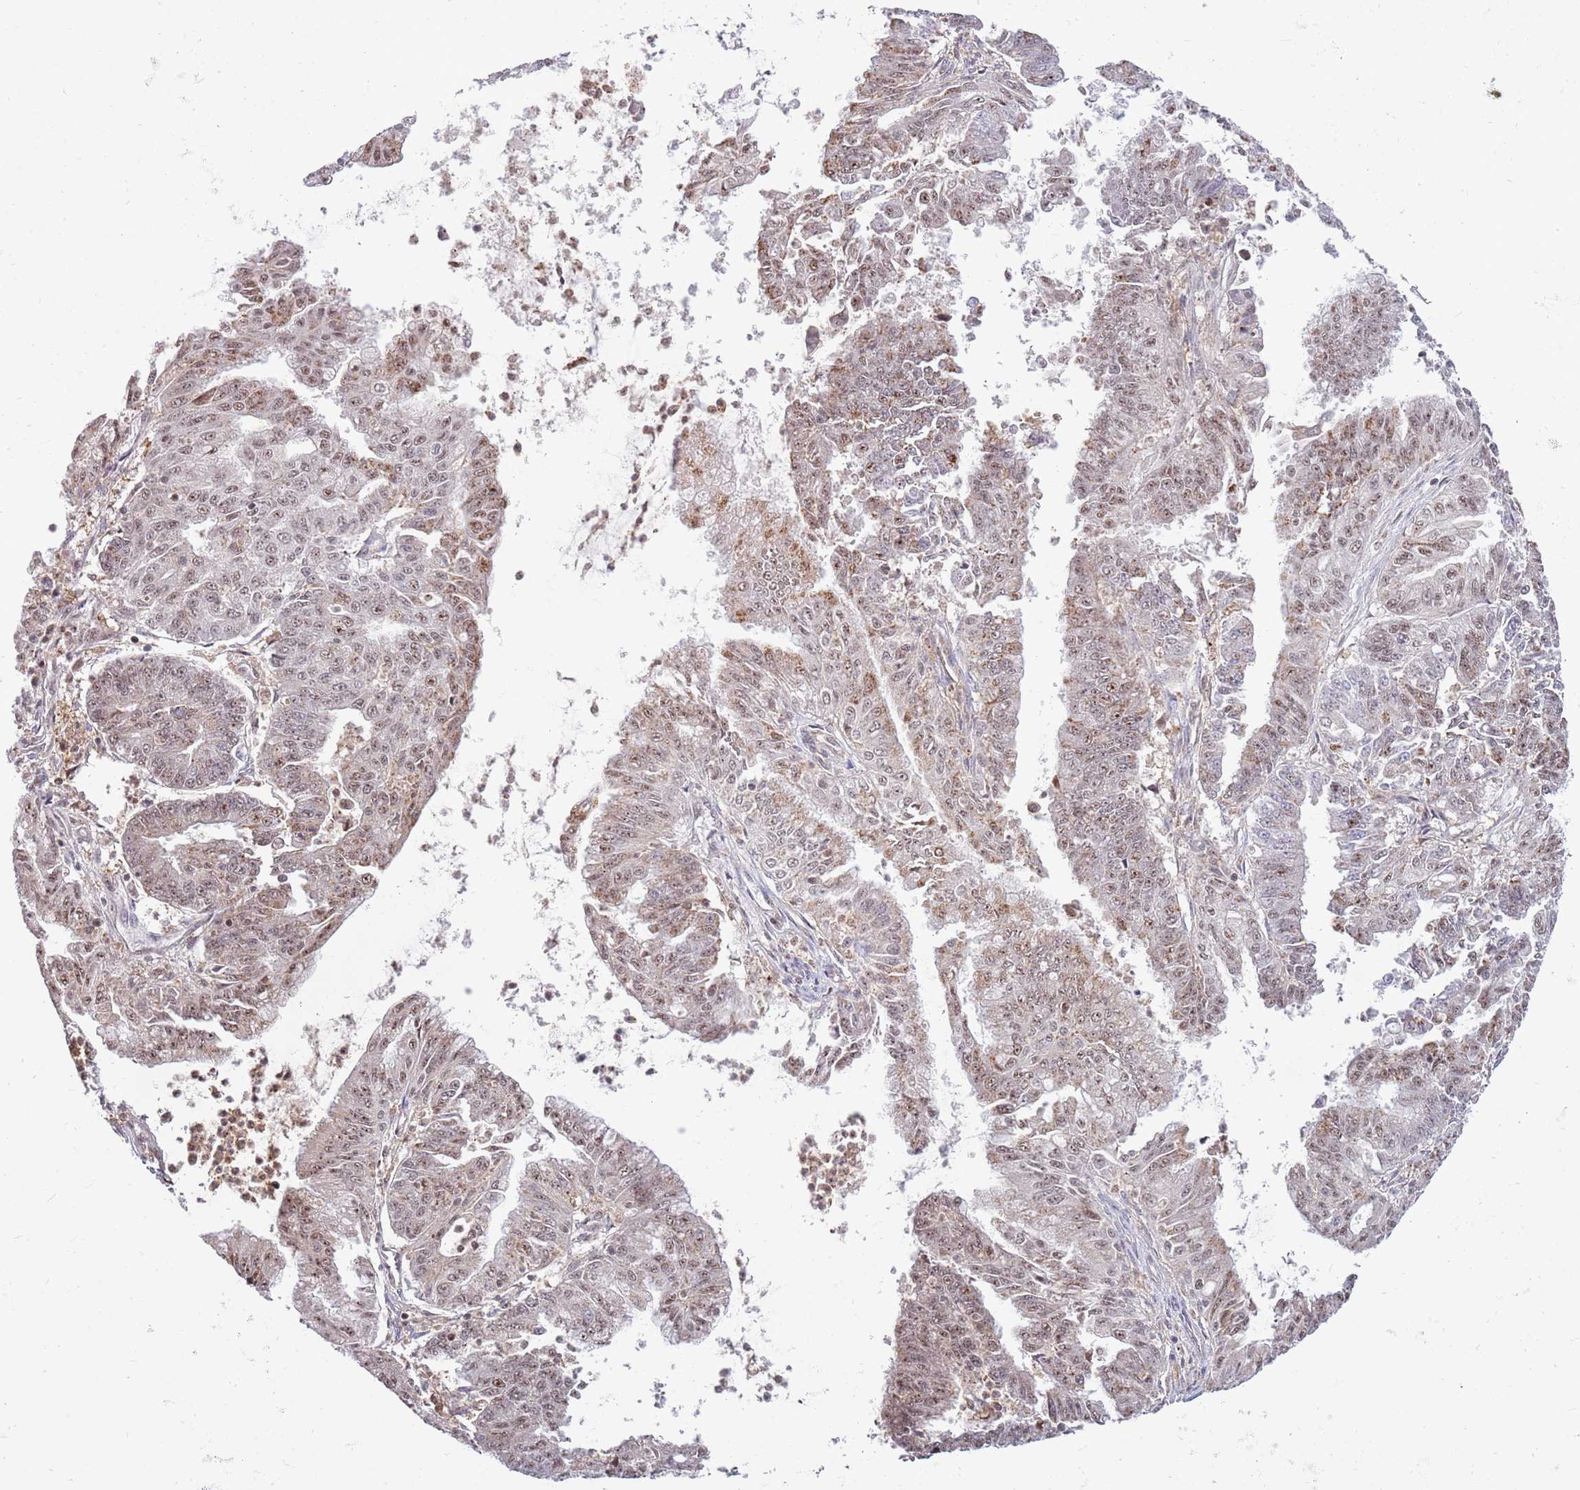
{"staining": {"intensity": "weak", "quantity": "25%-75%", "location": "nuclear"}, "tissue": "endometrial cancer", "cell_type": "Tumor cells", "image_type": "cancer", "snomed": [{"axis": "morphology", "description": "Adenocarcinoma, NOS"}, {"axis": "topography", "description": "Endometrium"}], "caption": "Brown immunohistochemical staining in human endometrial adenocarcinoma reveals weak nuclear staining in about 25%-75% of tumor cells.", "gene": "CCNJL", "patient": {"sex": "female", "age": 73}}